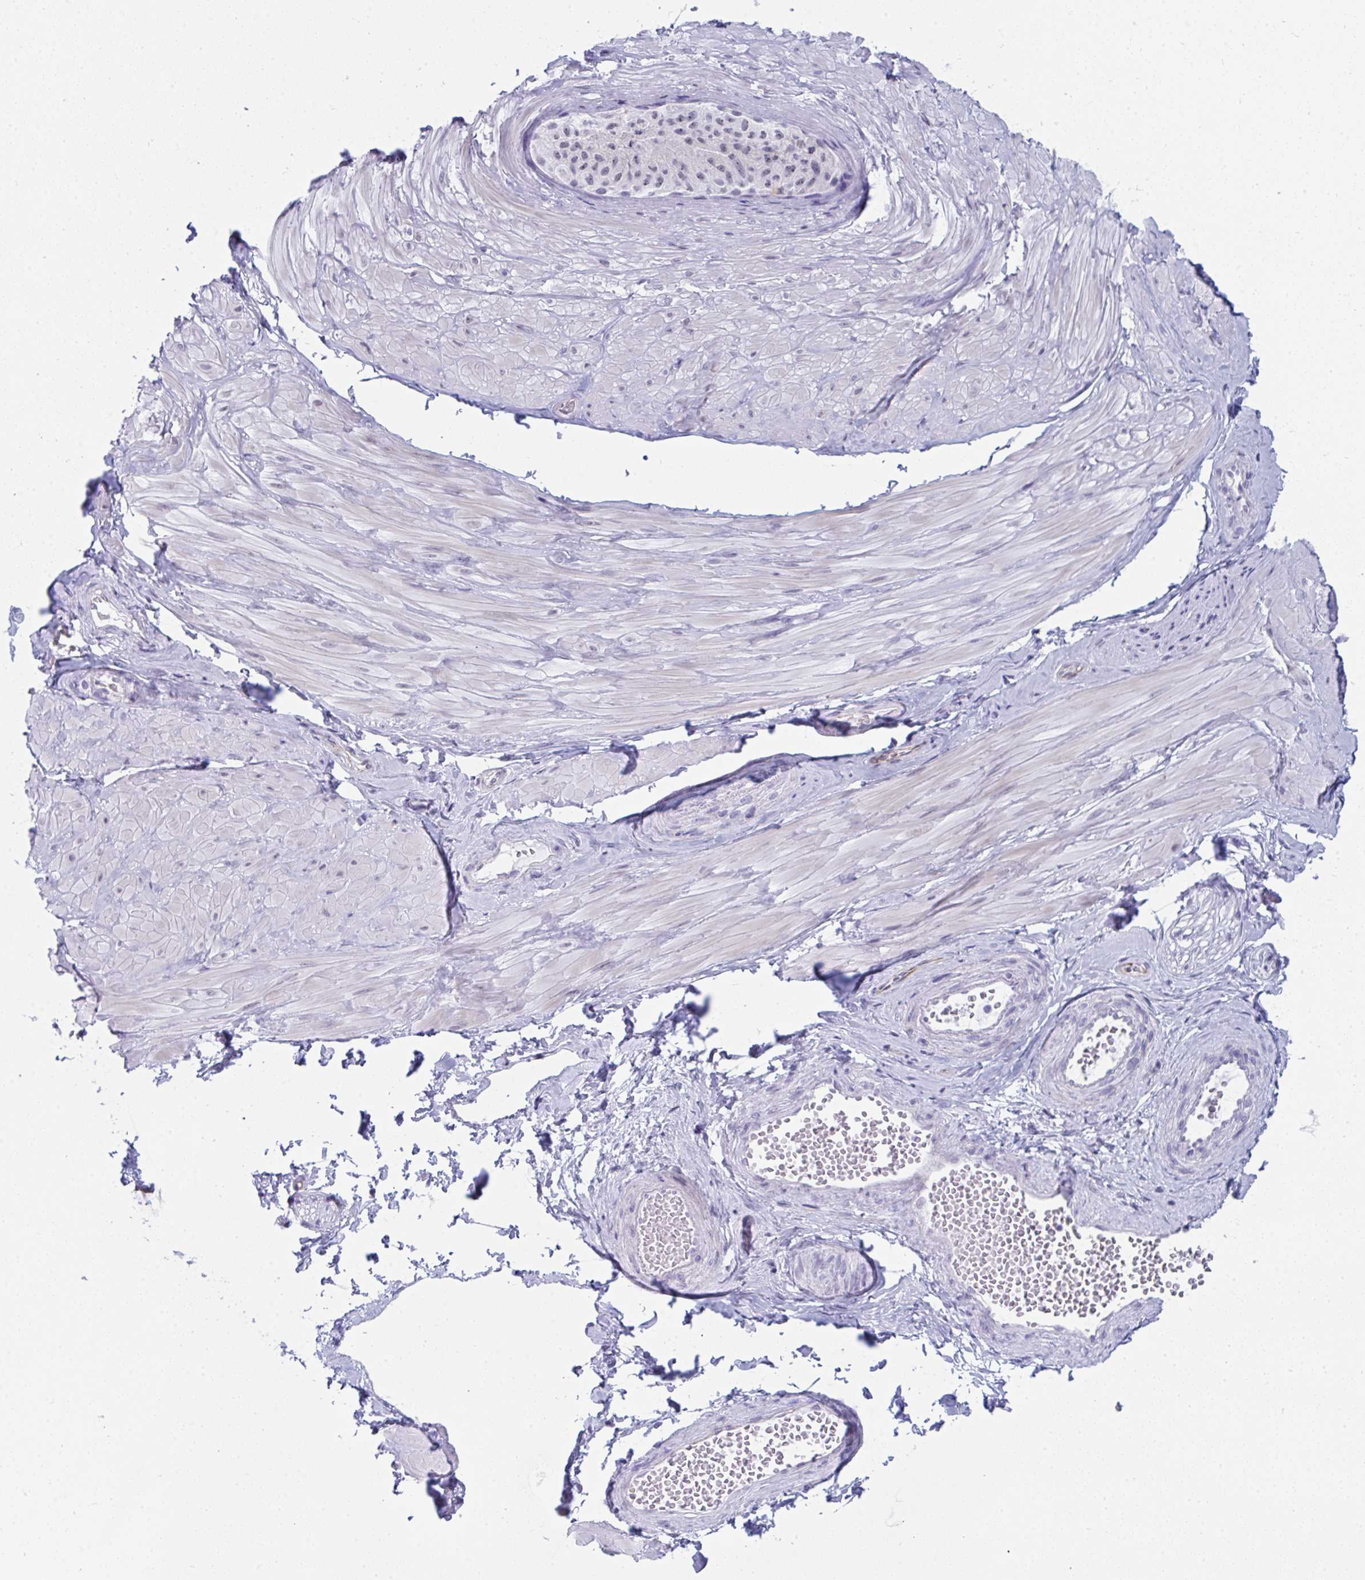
{"staining": {"intensity": "negative", "quantity": "none", "location": "none"}, "tissue": "adipose tissue", "cell_type": "Adipocytes", "image_type": "normal", "snomed": [{"axis": "morphology", "description": "Normal tissue, NOS"}, {"axis": "topography", "description": "Epididymis"}, {"axis": "topography", "description": "Peripheral nerve tissue"}], "caption": "Protein analysis of benign adipose tissue shows no significant staining in adipocytes.", "gene": "CDK13", "patient": {"sex": "male", "age": 32}}